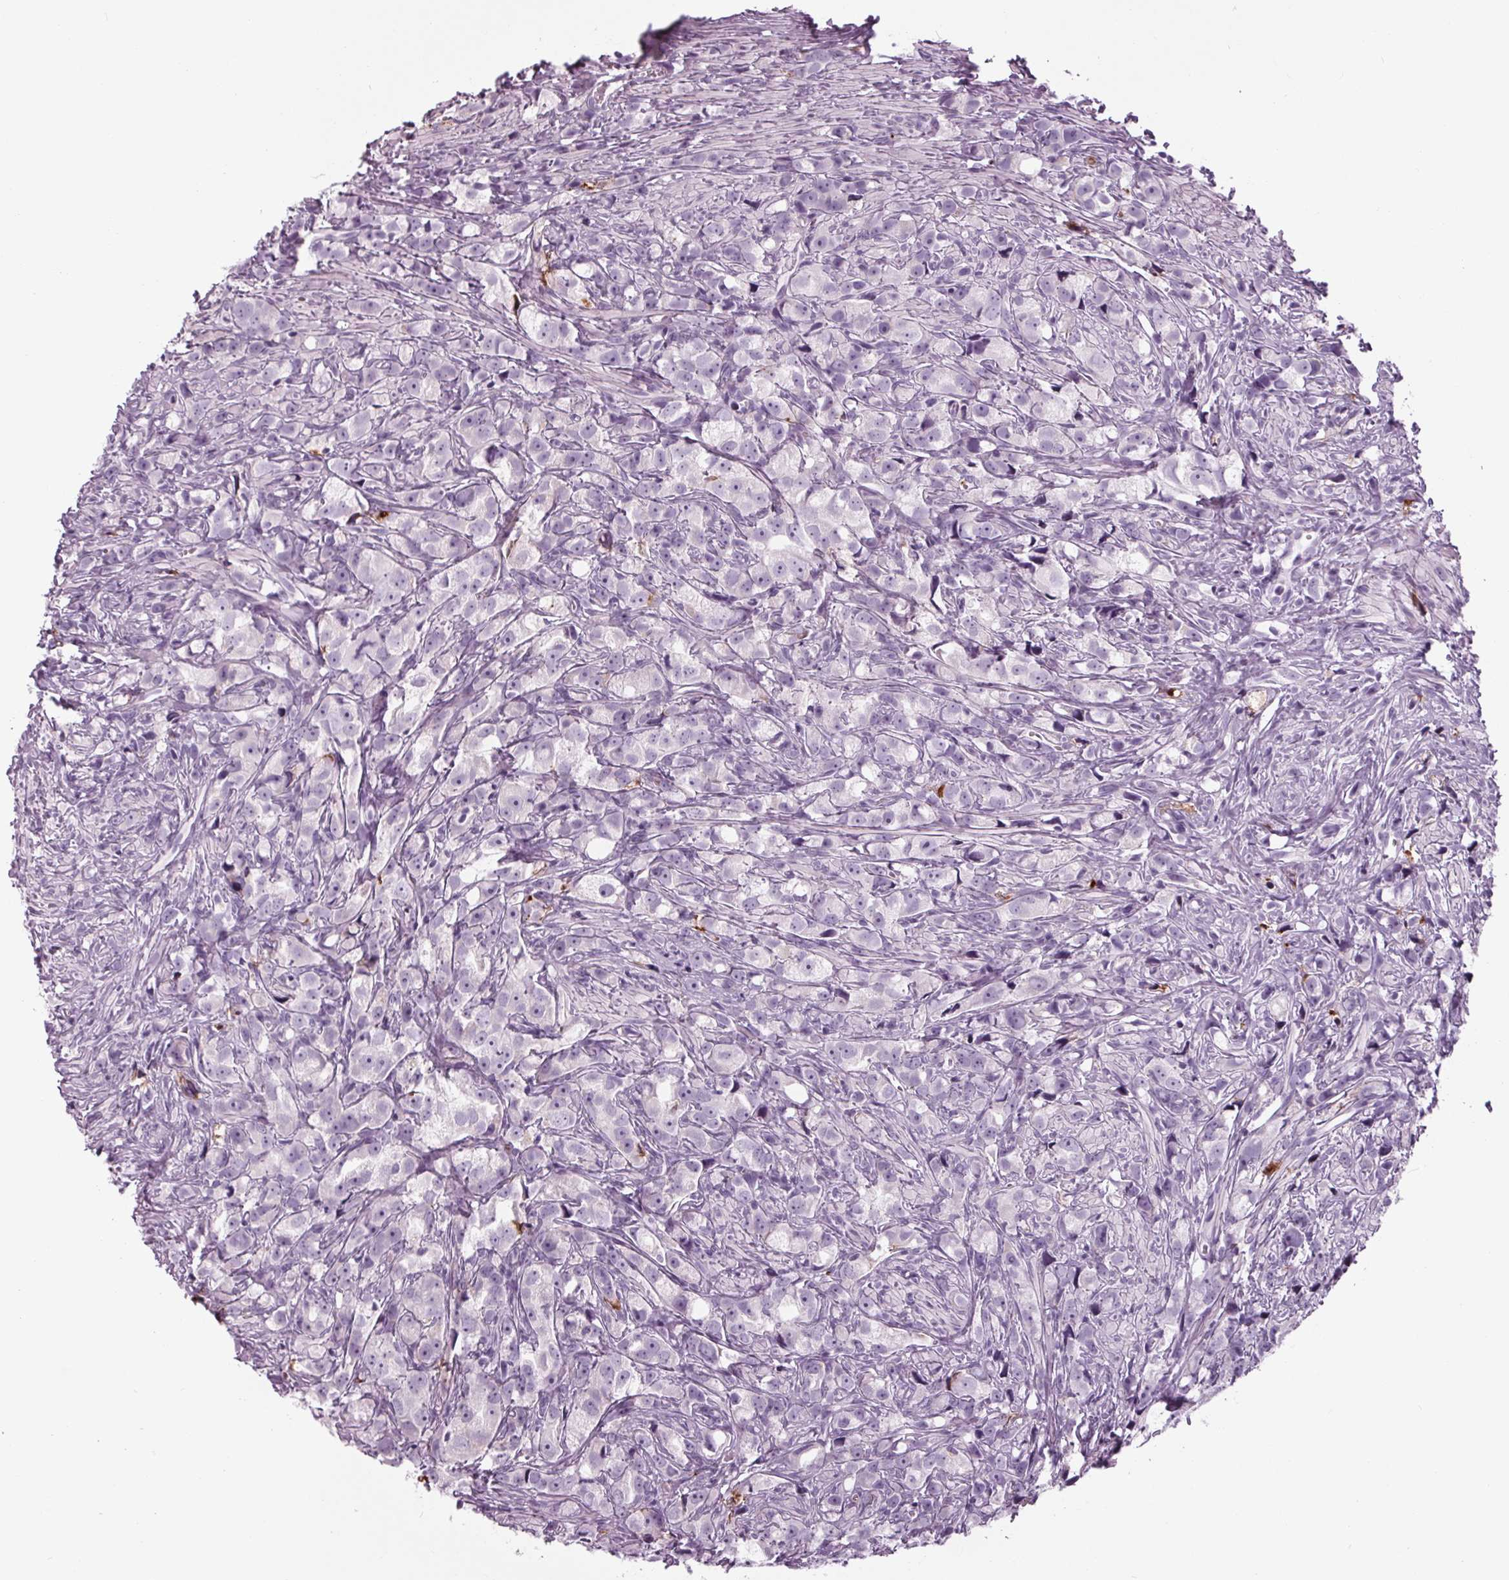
{"staining": {"intensity": "negative", "quantity": "none", "location": "none"}, "tissue": "prostate cancer", "cell_type": "Tumor cells", "image_type": "cancer", "snomed": [{"axis": "morphology", "description": "Adenocarcinoma, High grade"}, {"axis": "topography", "description": "Prostate"}], "caption": "Immunohistochemical staining of prostate cancer demonstrates no significant expression in tumor cells.", "gene": "CYP3A43", "patient": {"sex": "male", "age": 75}}